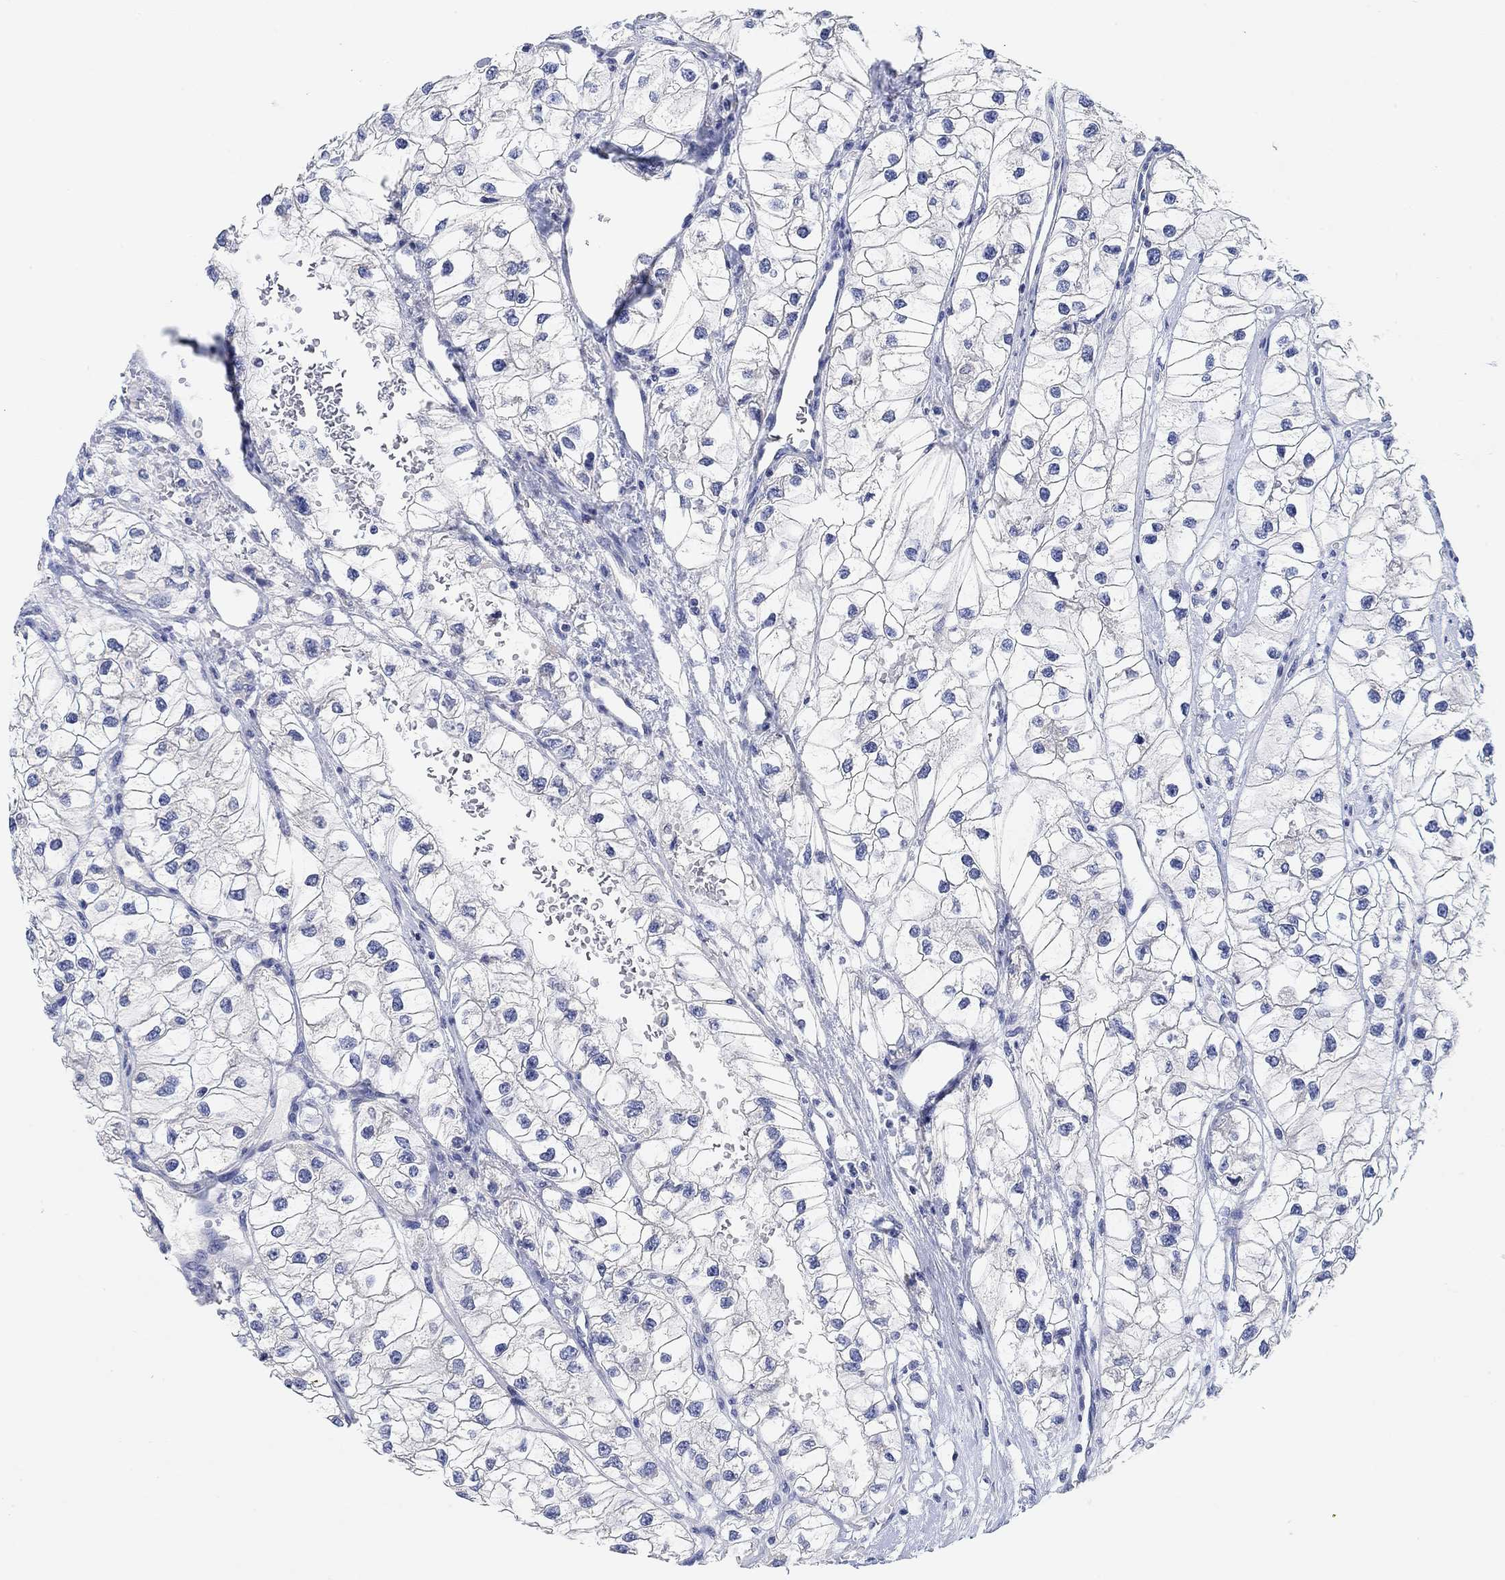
{"staining": {"intensity": "negative", "quantity": "none", "location": "none"}, "tissue": "renal cancer", "cell_type": "Tumor cells", "image_type": "cancer", "snomed": [{"axis": "morphology", "description": "Adenocarcinoma, NOS"}, {"axis": "topography", "description": "Kidney"}], "caption": "High power microscopy histopathology image of an immunohistochemistry (IHC) image of renal adenocarcinoma, revealing no significant positivity in tumor cells.", "gene": "VAT1L", "patient": {"sex": "male", "age": 59}}